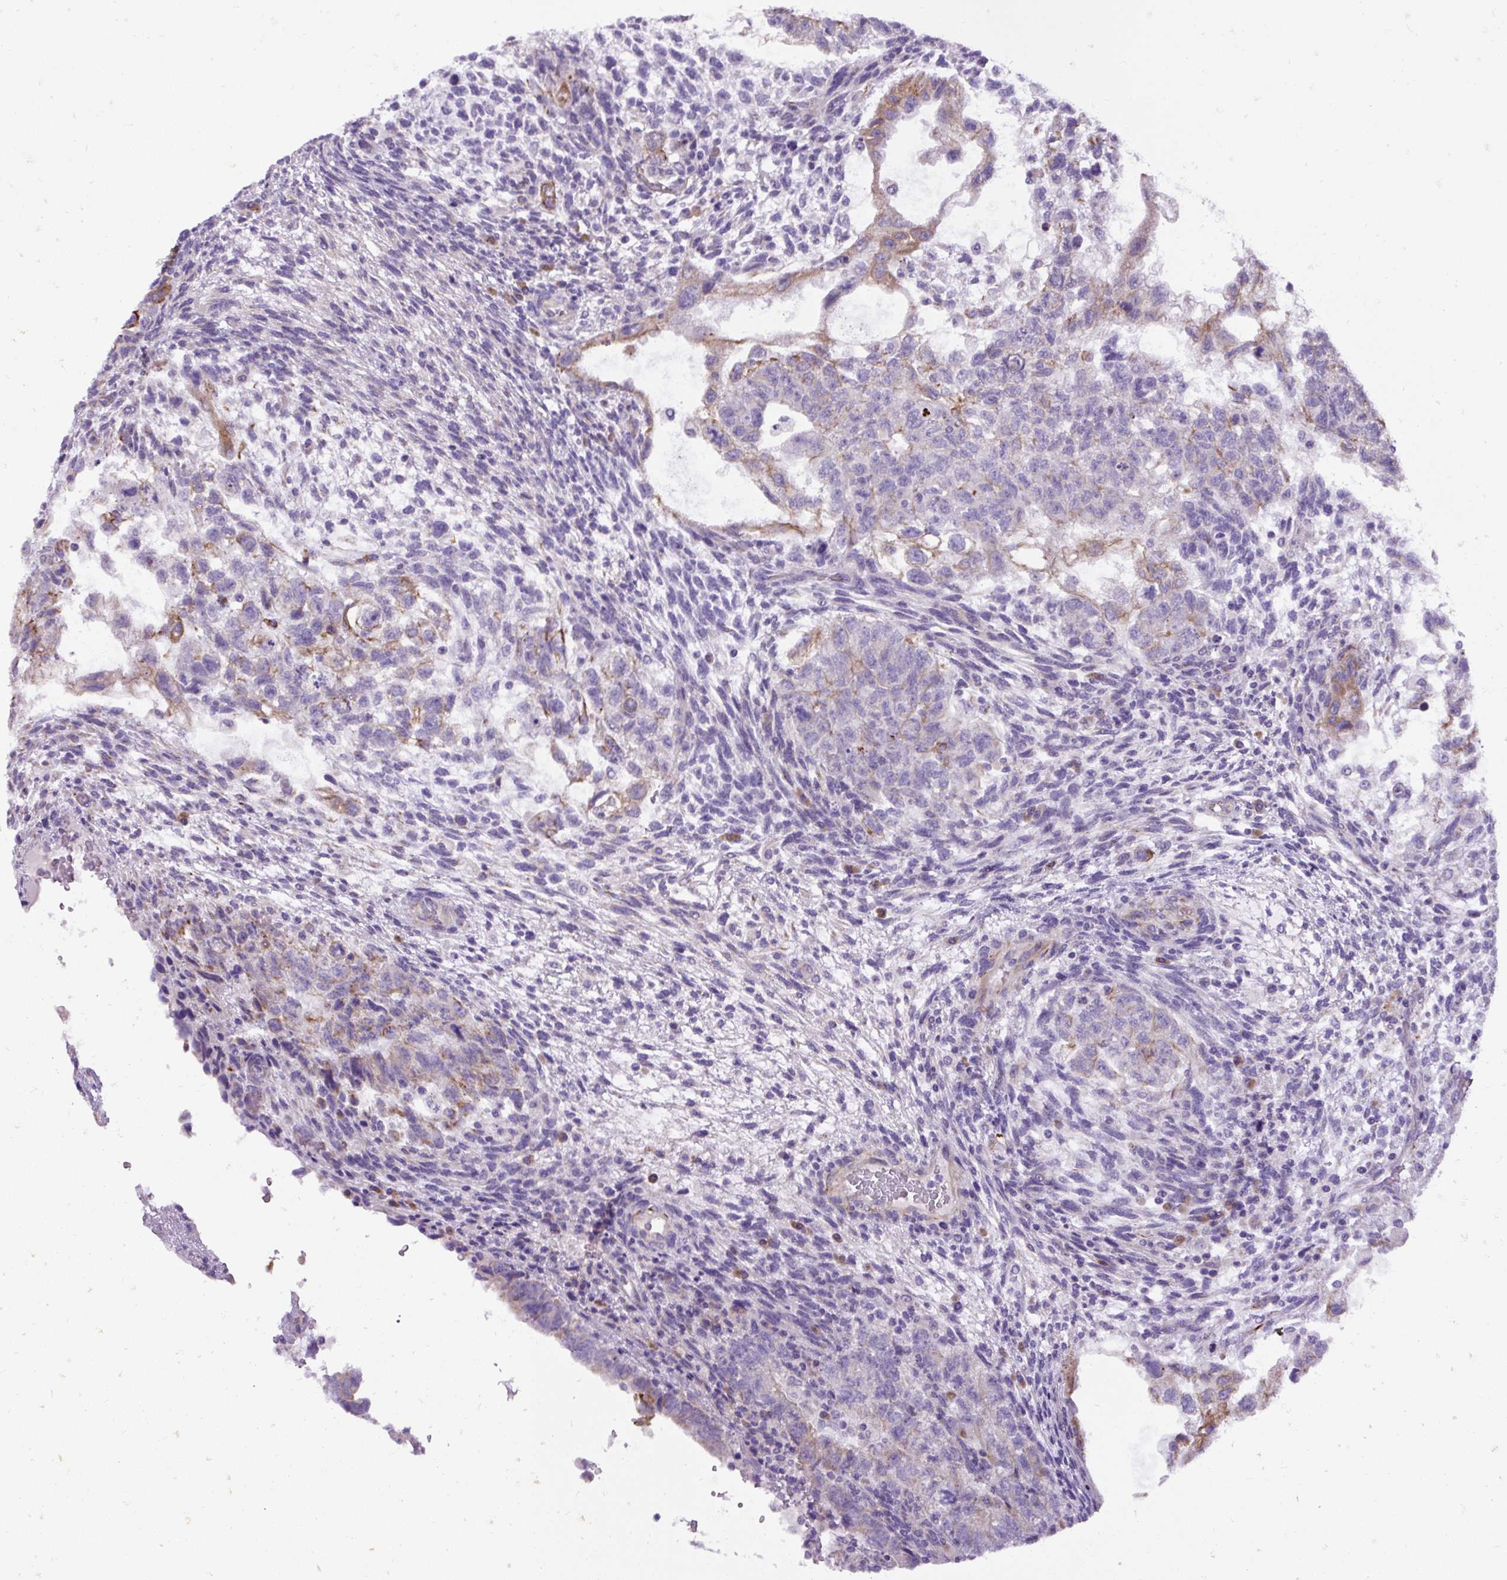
{"staining": {"intensity": "weak", "quantity": "25%-75%", "location": "cytoplasmic/membranous"}, "tissue": "testis cancer", "cell_type": "Tumor cells", "image_type": "cancer", "snomed": [{"axis": "morphology", "description": "Normal tissue, NOS"}, {"axis": "morphology", "description": "Carcinoma, Embryonal, NOS"}, {"axis": "topography", "description": "Testis"}], "caption": "This image displays immunohistochemistry staining of testis cancer (embryonal carcinoma), with low weak cytoplasmic/membranous staining in approximately 25%-75% of tumor cells.", "gene": "FAM149A", "patient": {"sex": "male", "age": 36}}